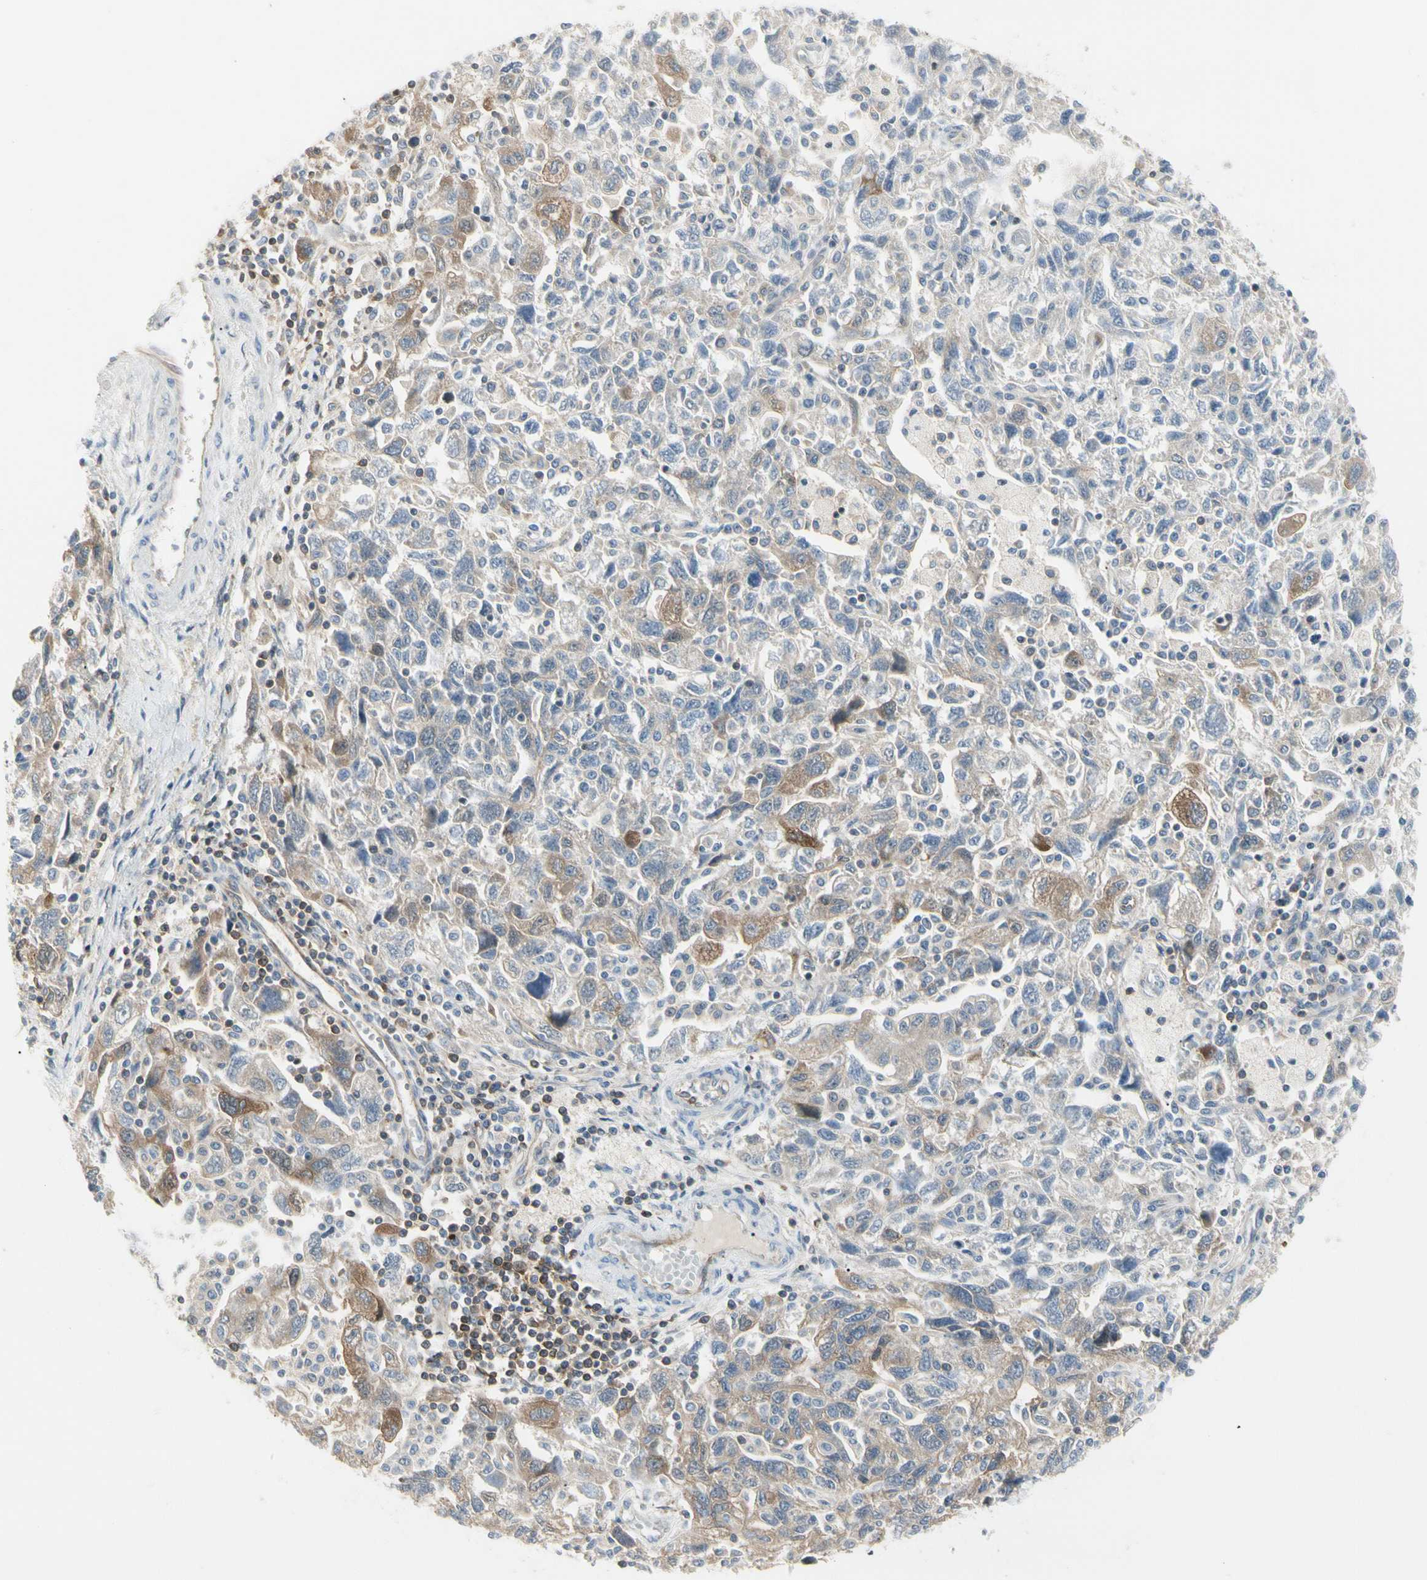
{"staining": {"intensity": "moderate", "quantity": "25%-75%", "location": "cytoplasmic/membranous"}, "tissue": "ovarian cancer", "cell_type": "Tumor cells", "image_type": "cancer", "snomed": [{"axis": "morphology", "description": "Carcinoma, NOS"}, {"axis": "morphology", "description": "Cystadenocarcinoma, serous, NOS"}, {"axis": "topography", "description": "Ovary"}], "caption": "Protein staining of ovarian cancer tissue demonstrates moderate cytoplasmic/membranous positivity in approximately 25%-75% of tumor cells.", "gene": "NFKB2", "patient": {"sex": "female", "age": 69}}